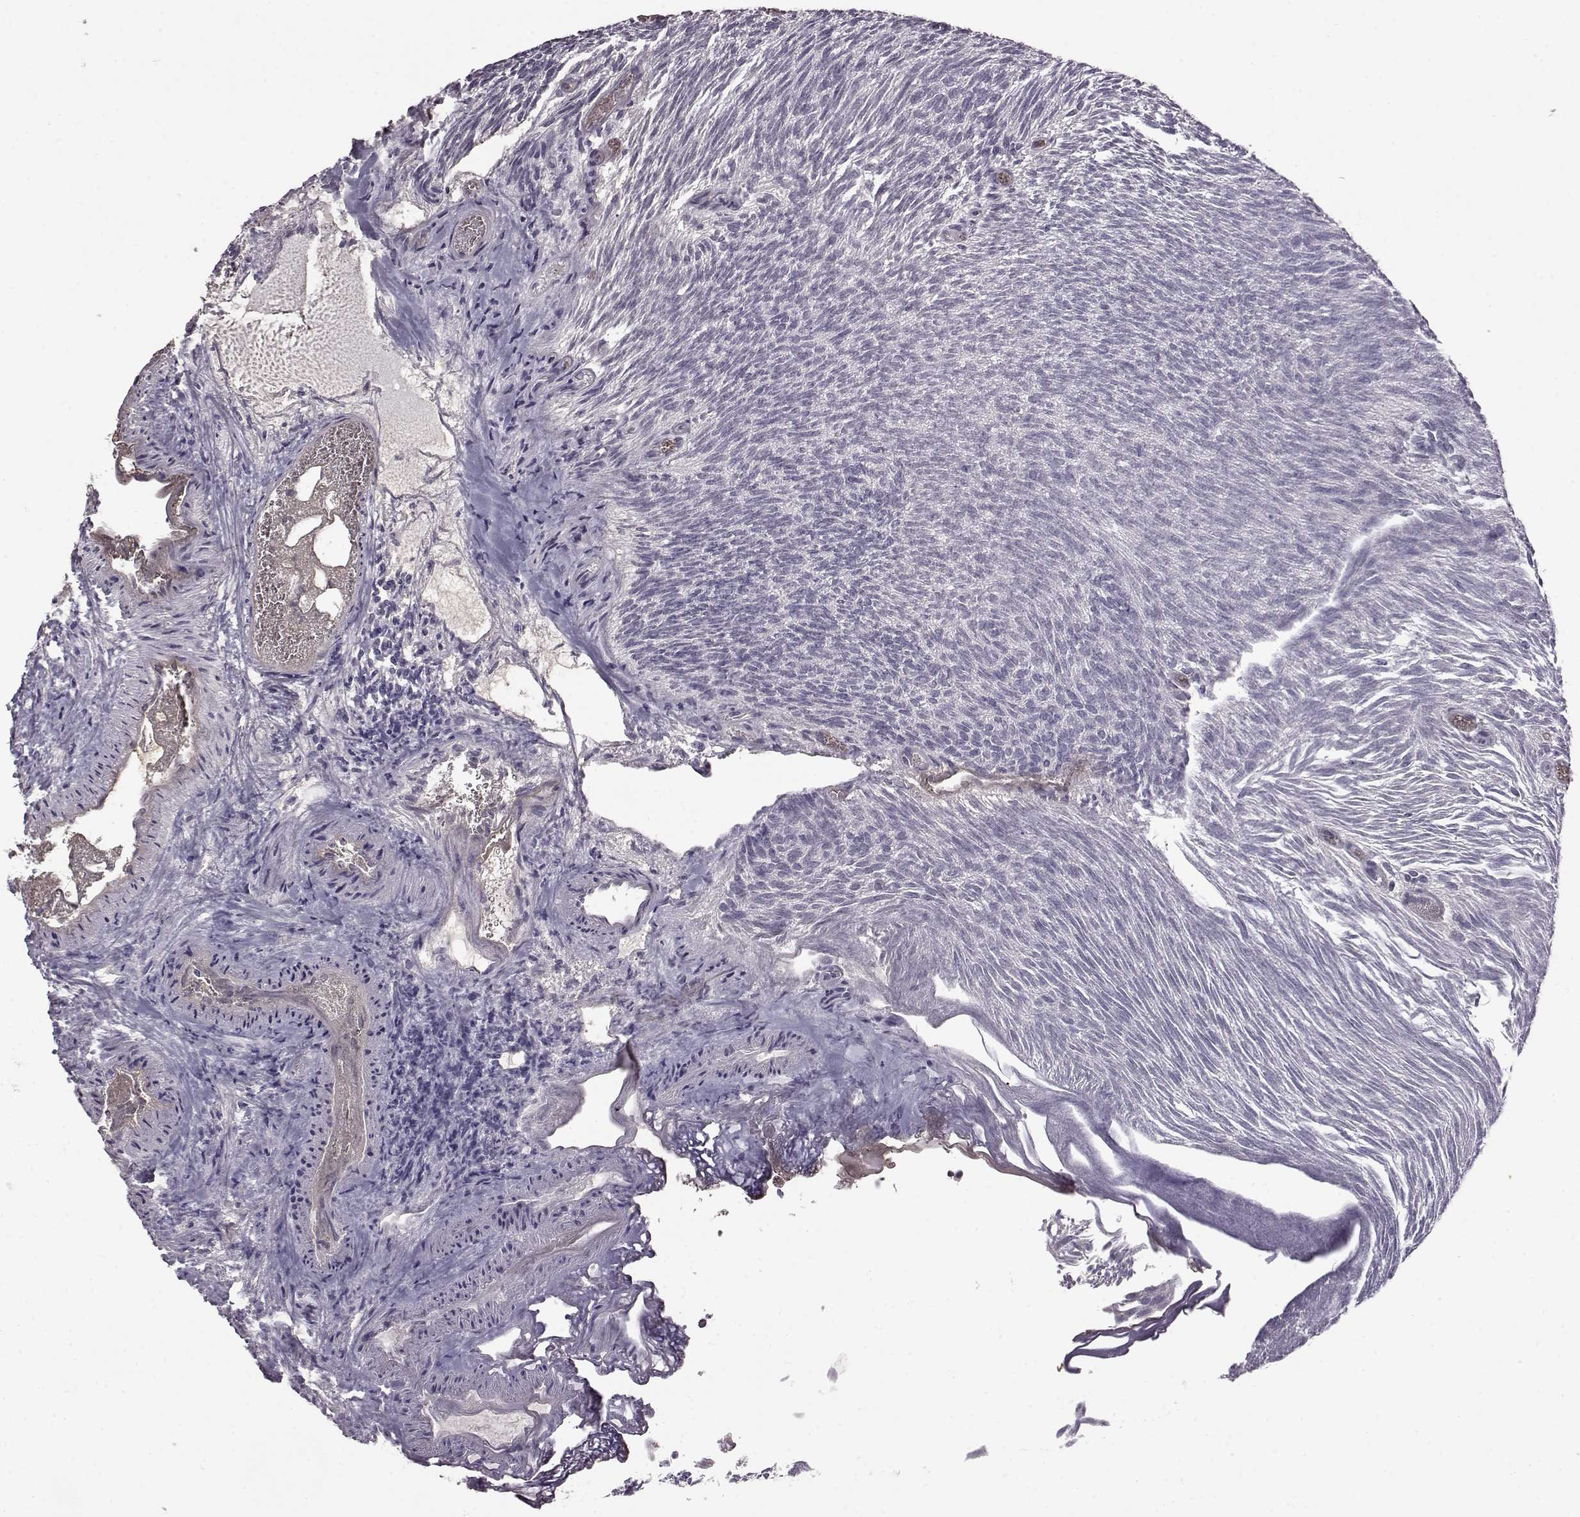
{"staining": {"intensity": "negative", "quantity": "none", "location": "none"}, "tissue": "urothelial cancer", "cell_type": "Tumor cells", "image_type": "cancer", "snomed": [{"axis": "morphology", "description": "Urothelial carcinoma, Low grade"}, {"axis": "topography", "description": "Urinary bladder"}], "caption": "Immunohistochemistry (IHC) image of low-grade urothelial carcinoma stained for a protein (brown), which shows no positivity in tumor cells. Nuclei are stained in blue.", "gene": "PROP1", "patient": {"sex": "male", "age": 77}}